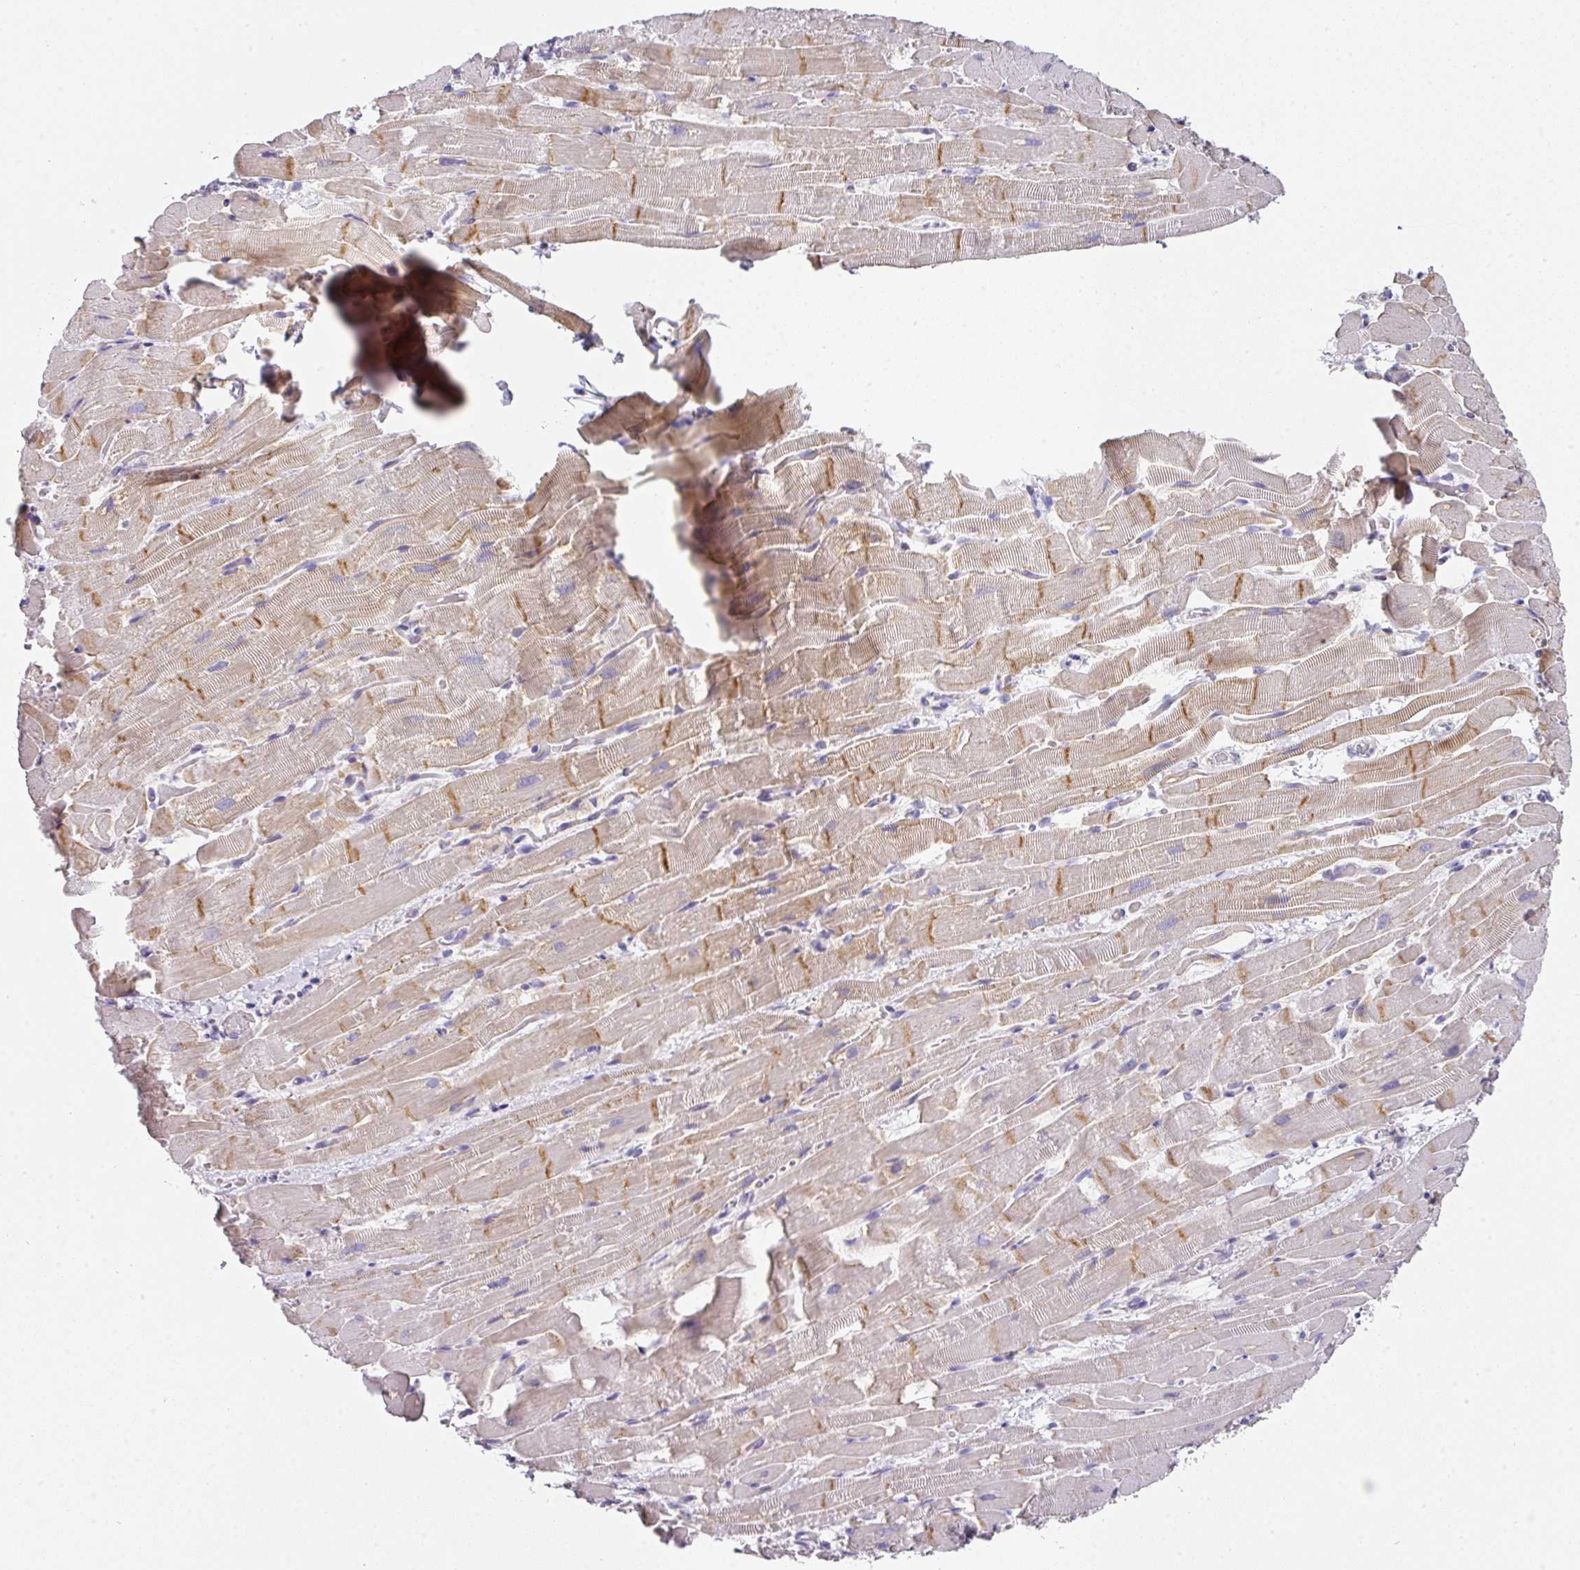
{"staining": {"intensity": "moderate", "quantity": "25%-75%", "location": "cytoplasmic/membranous"}, "tissue": "heart muscle", "cell_type": "Cardiomyocytes", "image_type": "normal", "snomed": [{"axis": "morphology", "description": "Normal tissue, NOS"}, {"axis": "topography", "description": "Heart"}], "caption": "Unremarkable heart muscle was stained to show a protein in brown. There is medium levels of moderate cytoplasmic/membranous staining in about 25%-75% of cardiomyocytes.", "gene": "ANKRD29", "patient": {"sex": "male", "age": 37}}